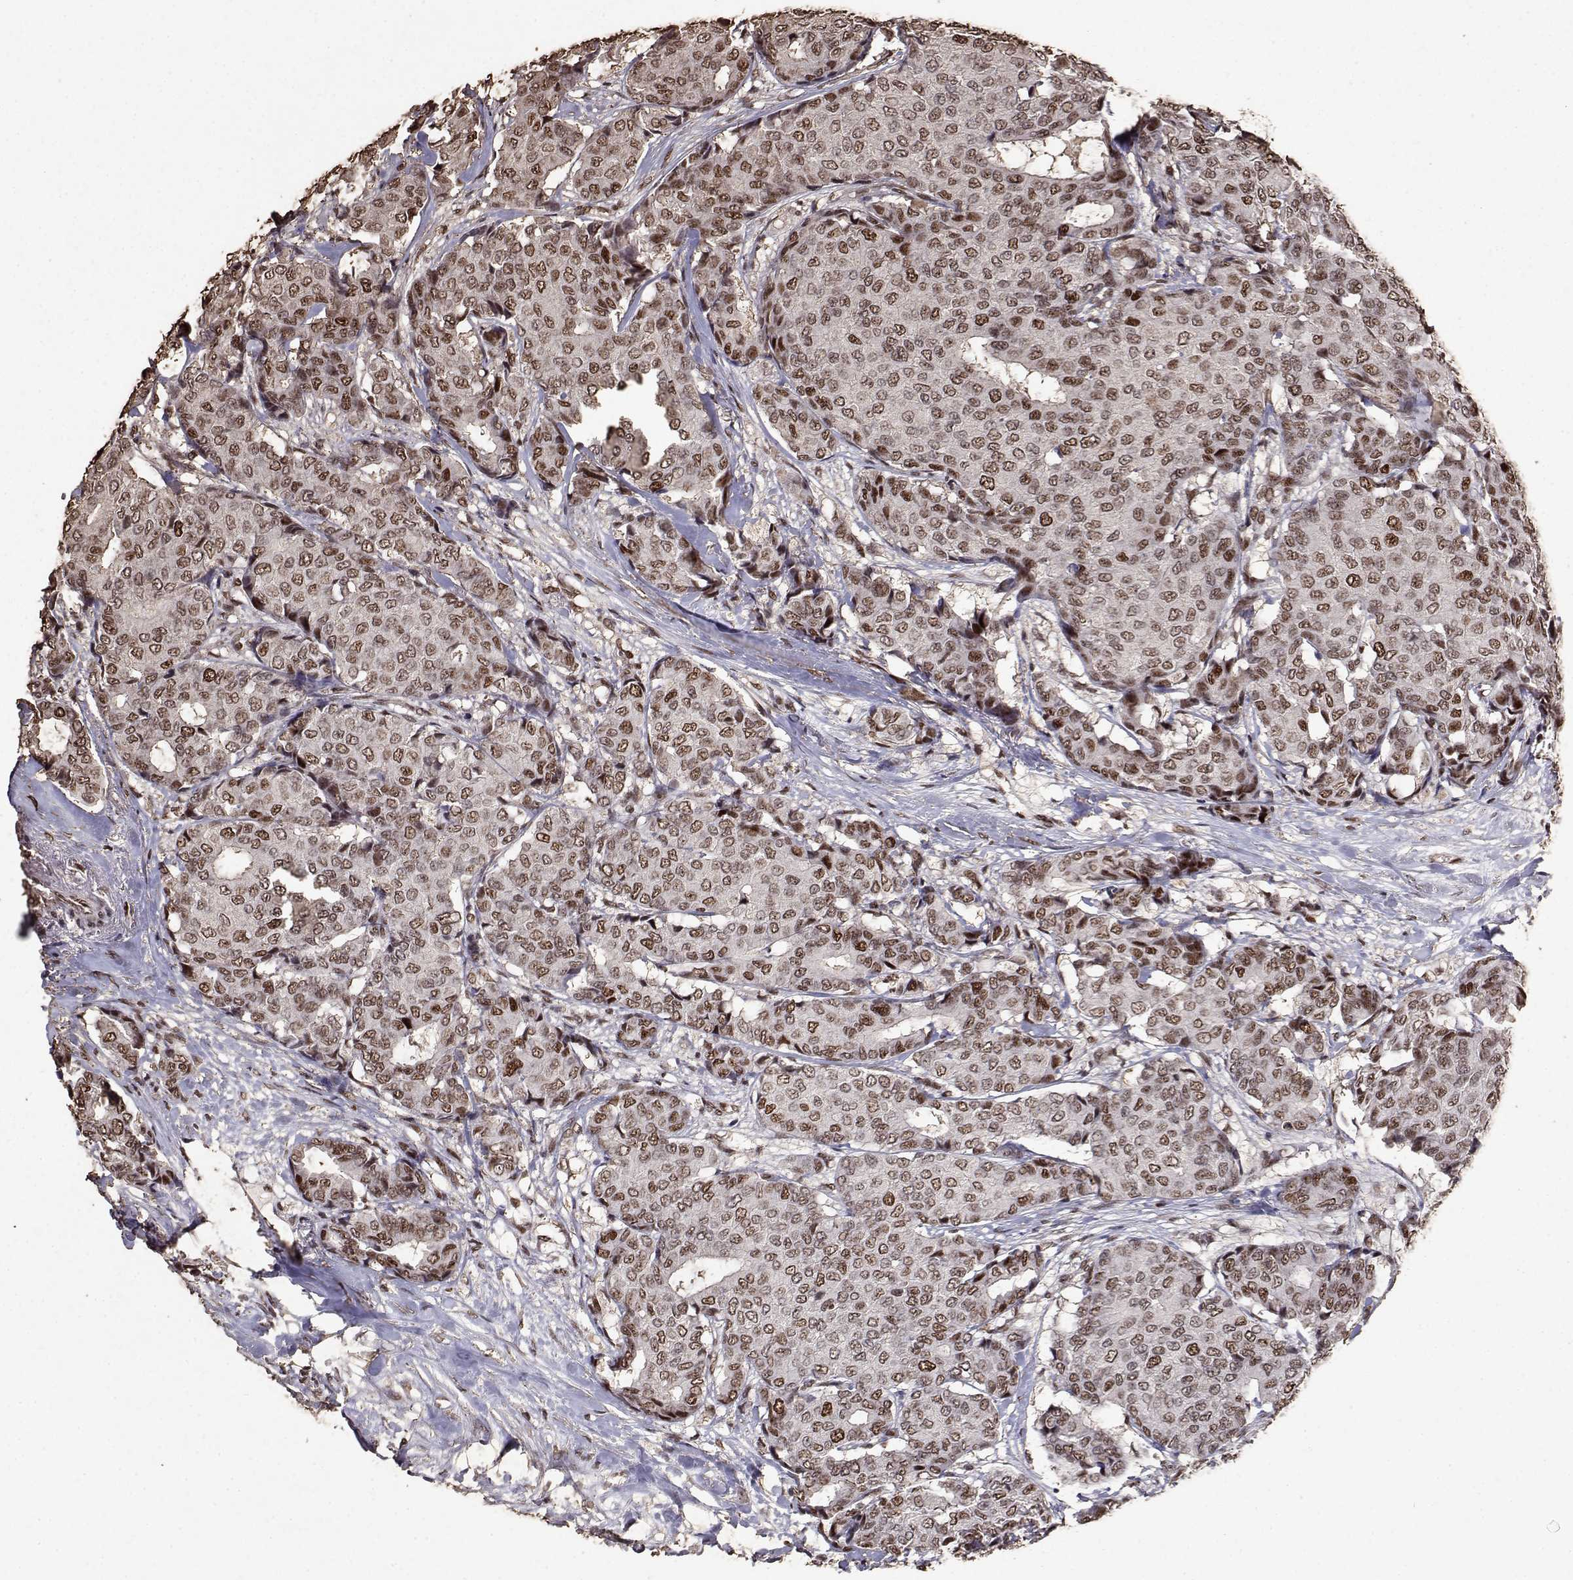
{"staining": {"intensity": "moderate", "quantity": ">75%", "location": "nuclear"}, "tissue": "breast cancer", "cell_type": "Tumor cells", "image_type": "cancer", "snomed": [{"axis": "morphology", "description": "Duct carcinoma"}, {"axis": "topography", "description": "Breast"}], "caption": "Protein expression by immunohistochemistry shows moderate nuclear expression in about >75% of tumor cells in breast cancer (infiltrating ductal carcinoma).", "gene": "TOE1", "patient": {"sex": "female", "age": 75}}